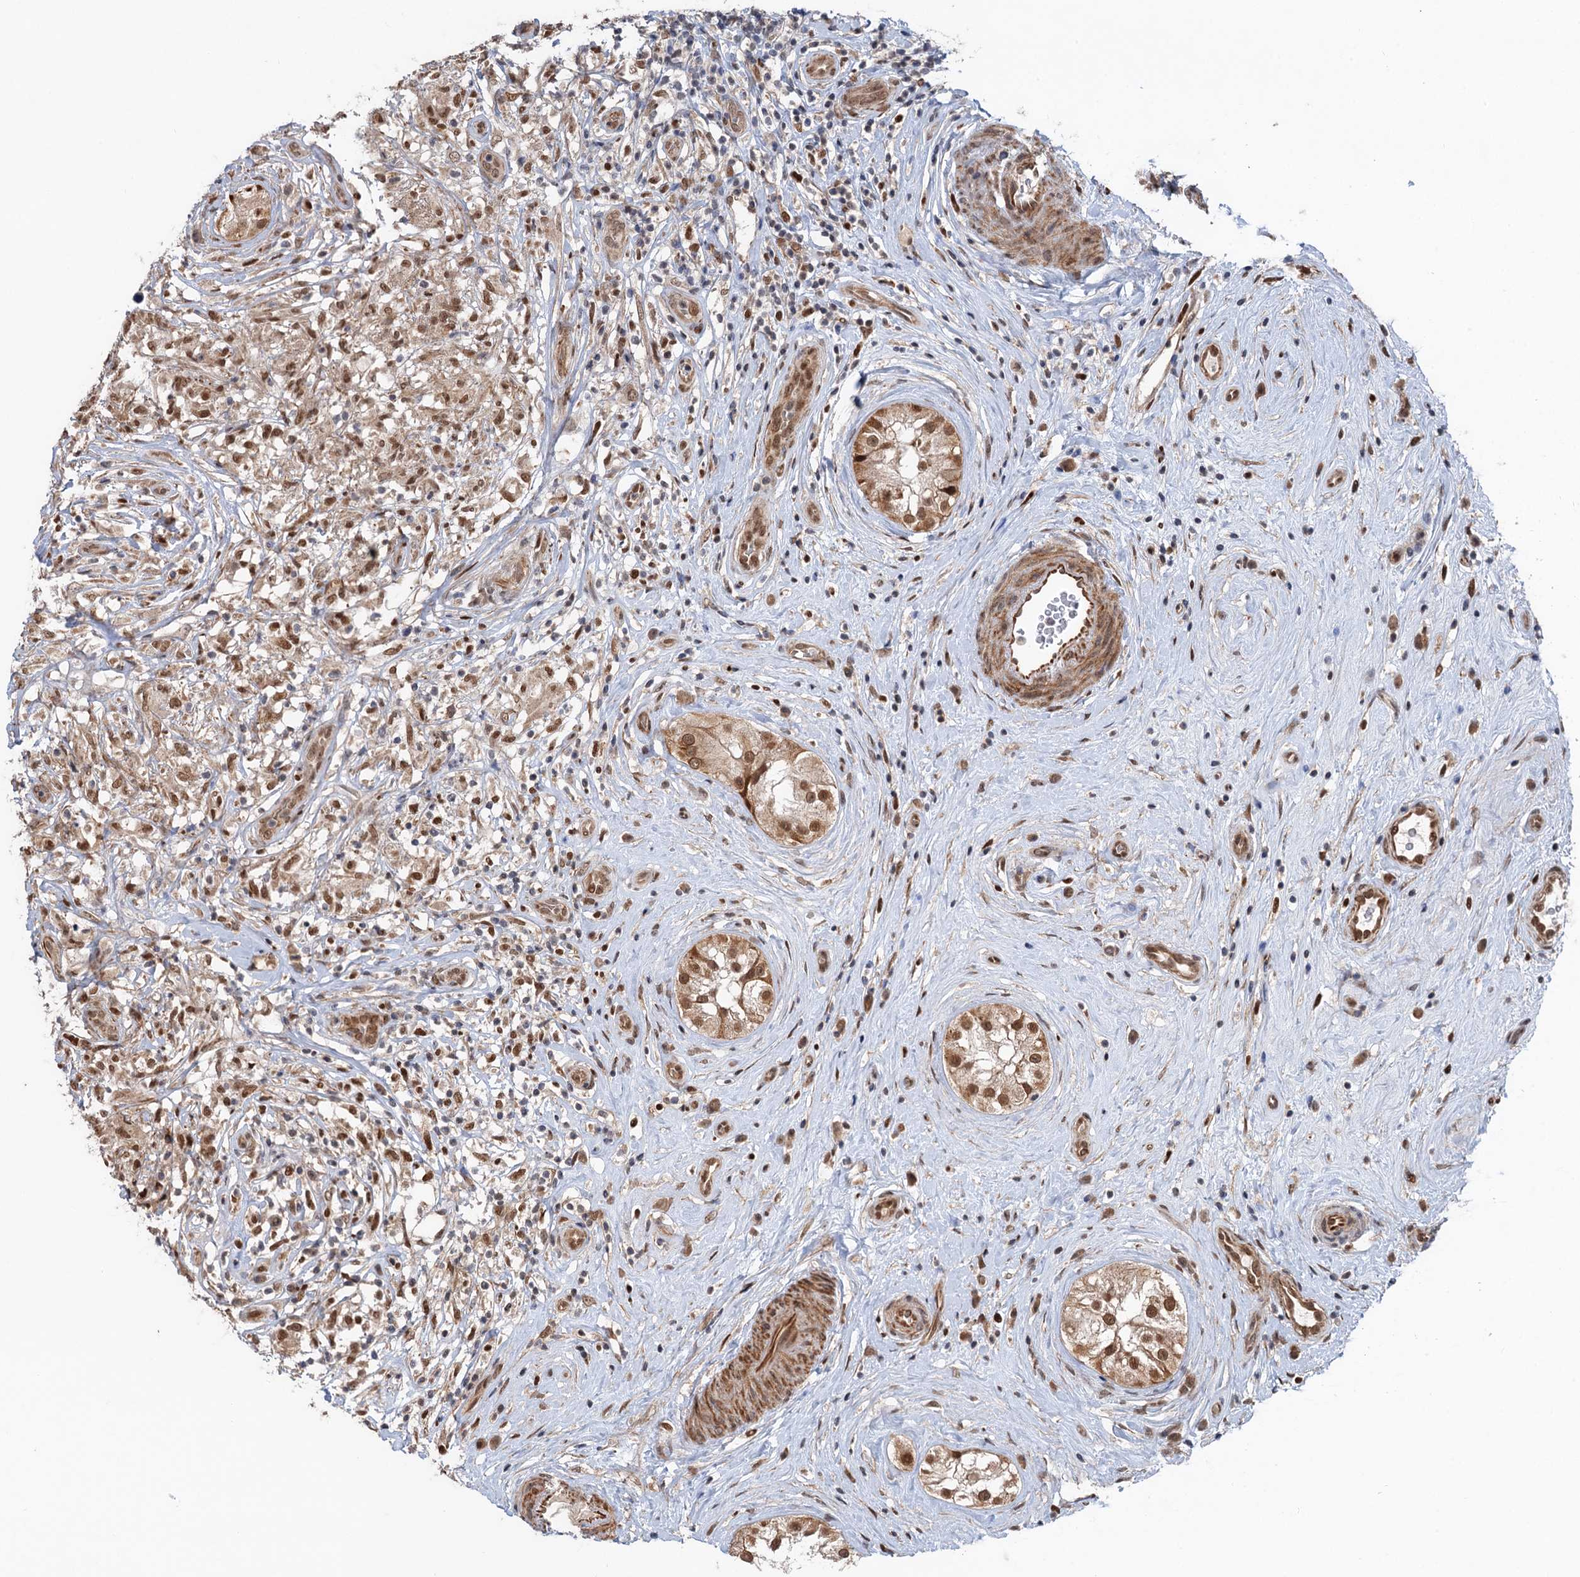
{"staining": {"intensity": "moderate", "quantity": ">75%", "location": "cytoplasmic/membranous,nuclear"}, "tissue": "testis cancer", "cell_type": "Tumor cells", "image_type": "cancer", "snomed": [{"axis": "morphology", "description": "Seminoma, NOS"}, {"axis": "topography", "description": "Testis"}], "caption": "Human seminoma (testis) stained for a protein (brown) demonstrates moderate cytoplasmic/membranous and nuclear positive staining in about >75% of tumor cells.", "gene": "TTC31", "patient": {"sex": "male", "age": 49}}